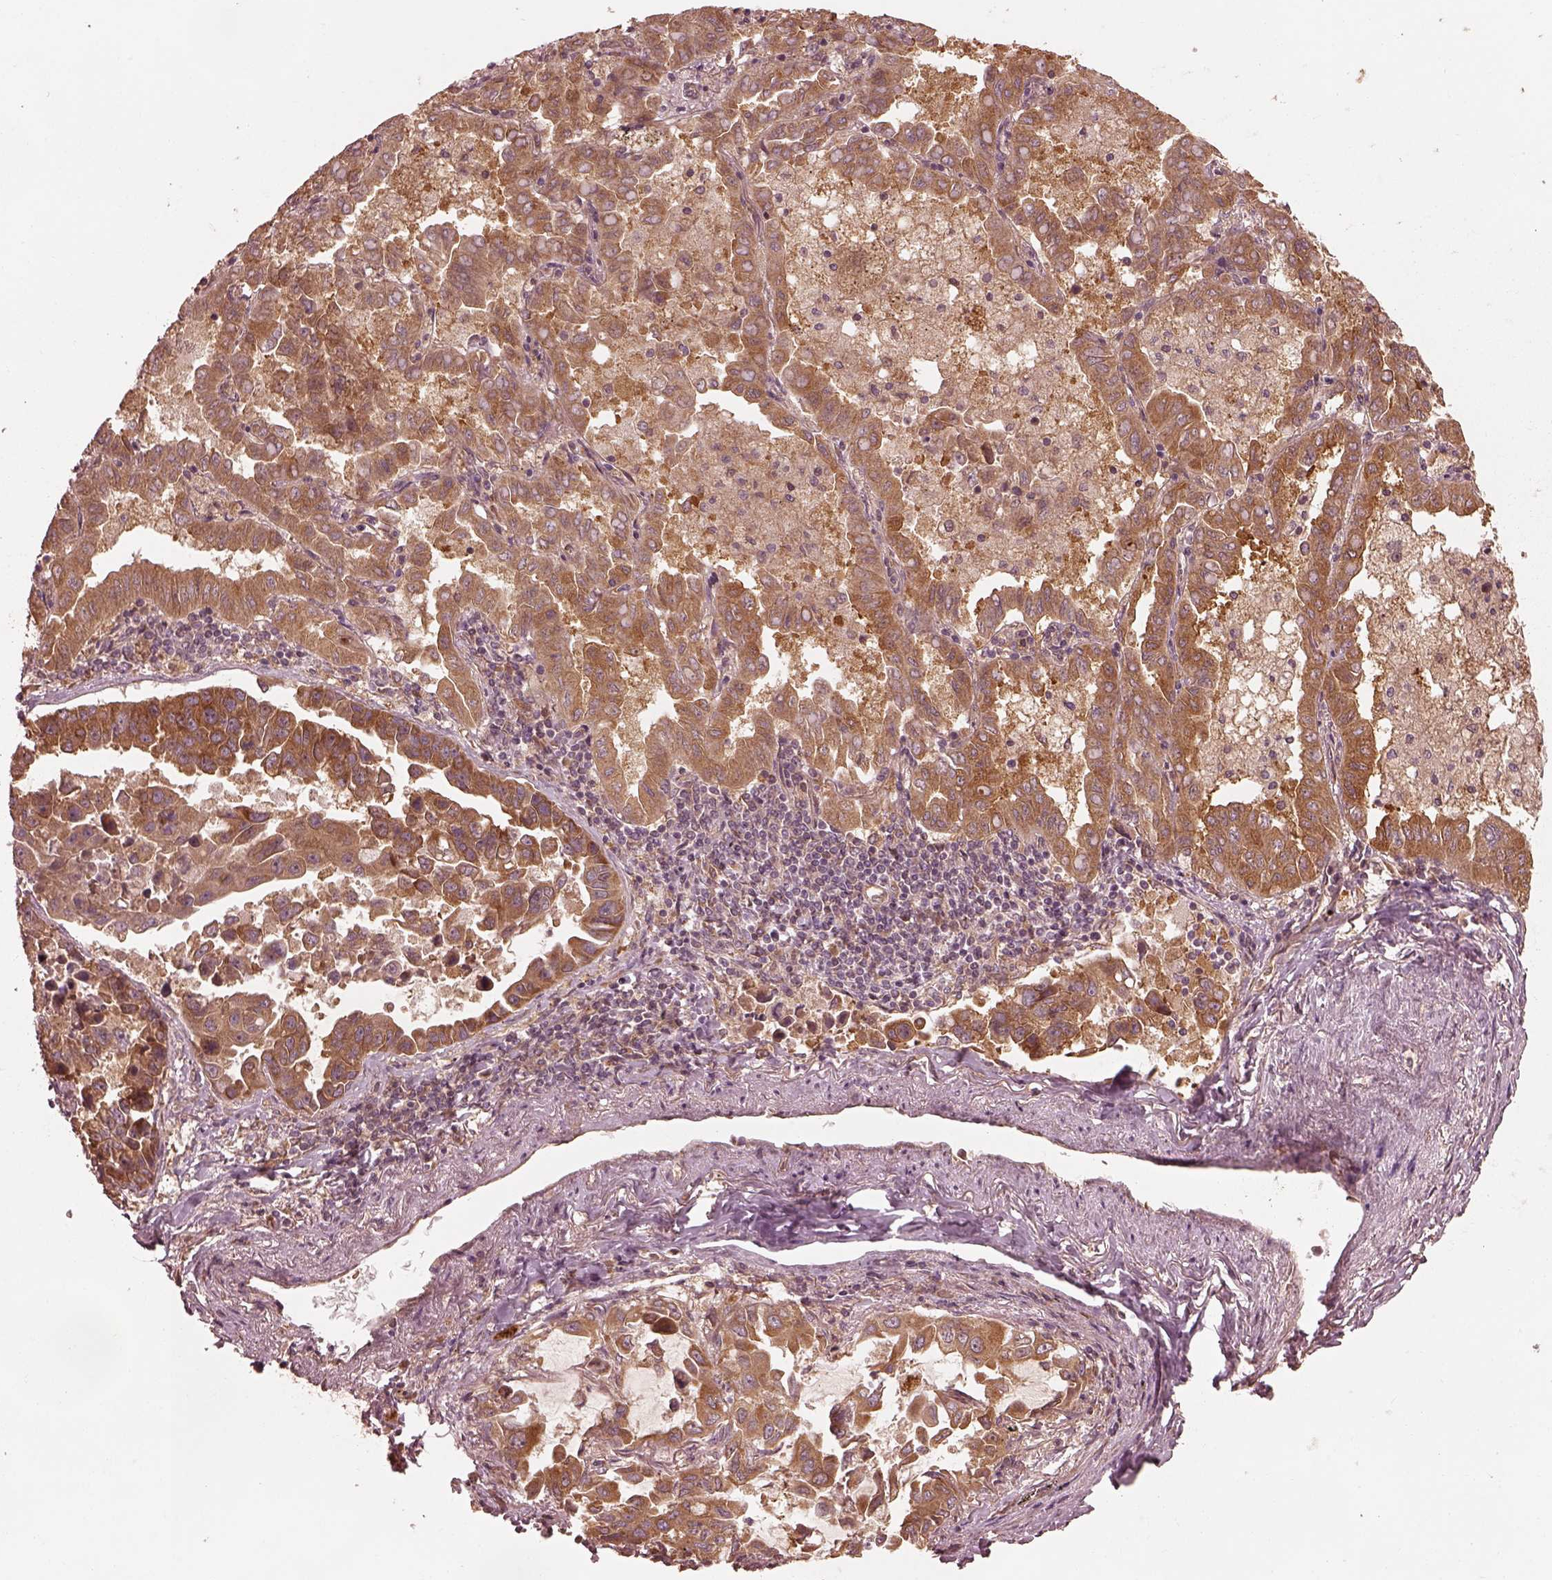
{"staining": {"intensity": "strong", "quantity": ">75%", "location": "cytoplasmic/membranous"}, "tissue": "lung cancer", "cell_type": "Tumor cells", "image_type": "cancer", "snomed": [{"axis": "morphology", "description": "Adenocarcinoma, NOS"}, {"axis": "topography", "description": "Lung"}], "caption": "Lung cancer stained with a protein marker displays strong staining in tumor cells.", "gene": "PIK3R2", "patient": {"sex": "male", "age": 64}}